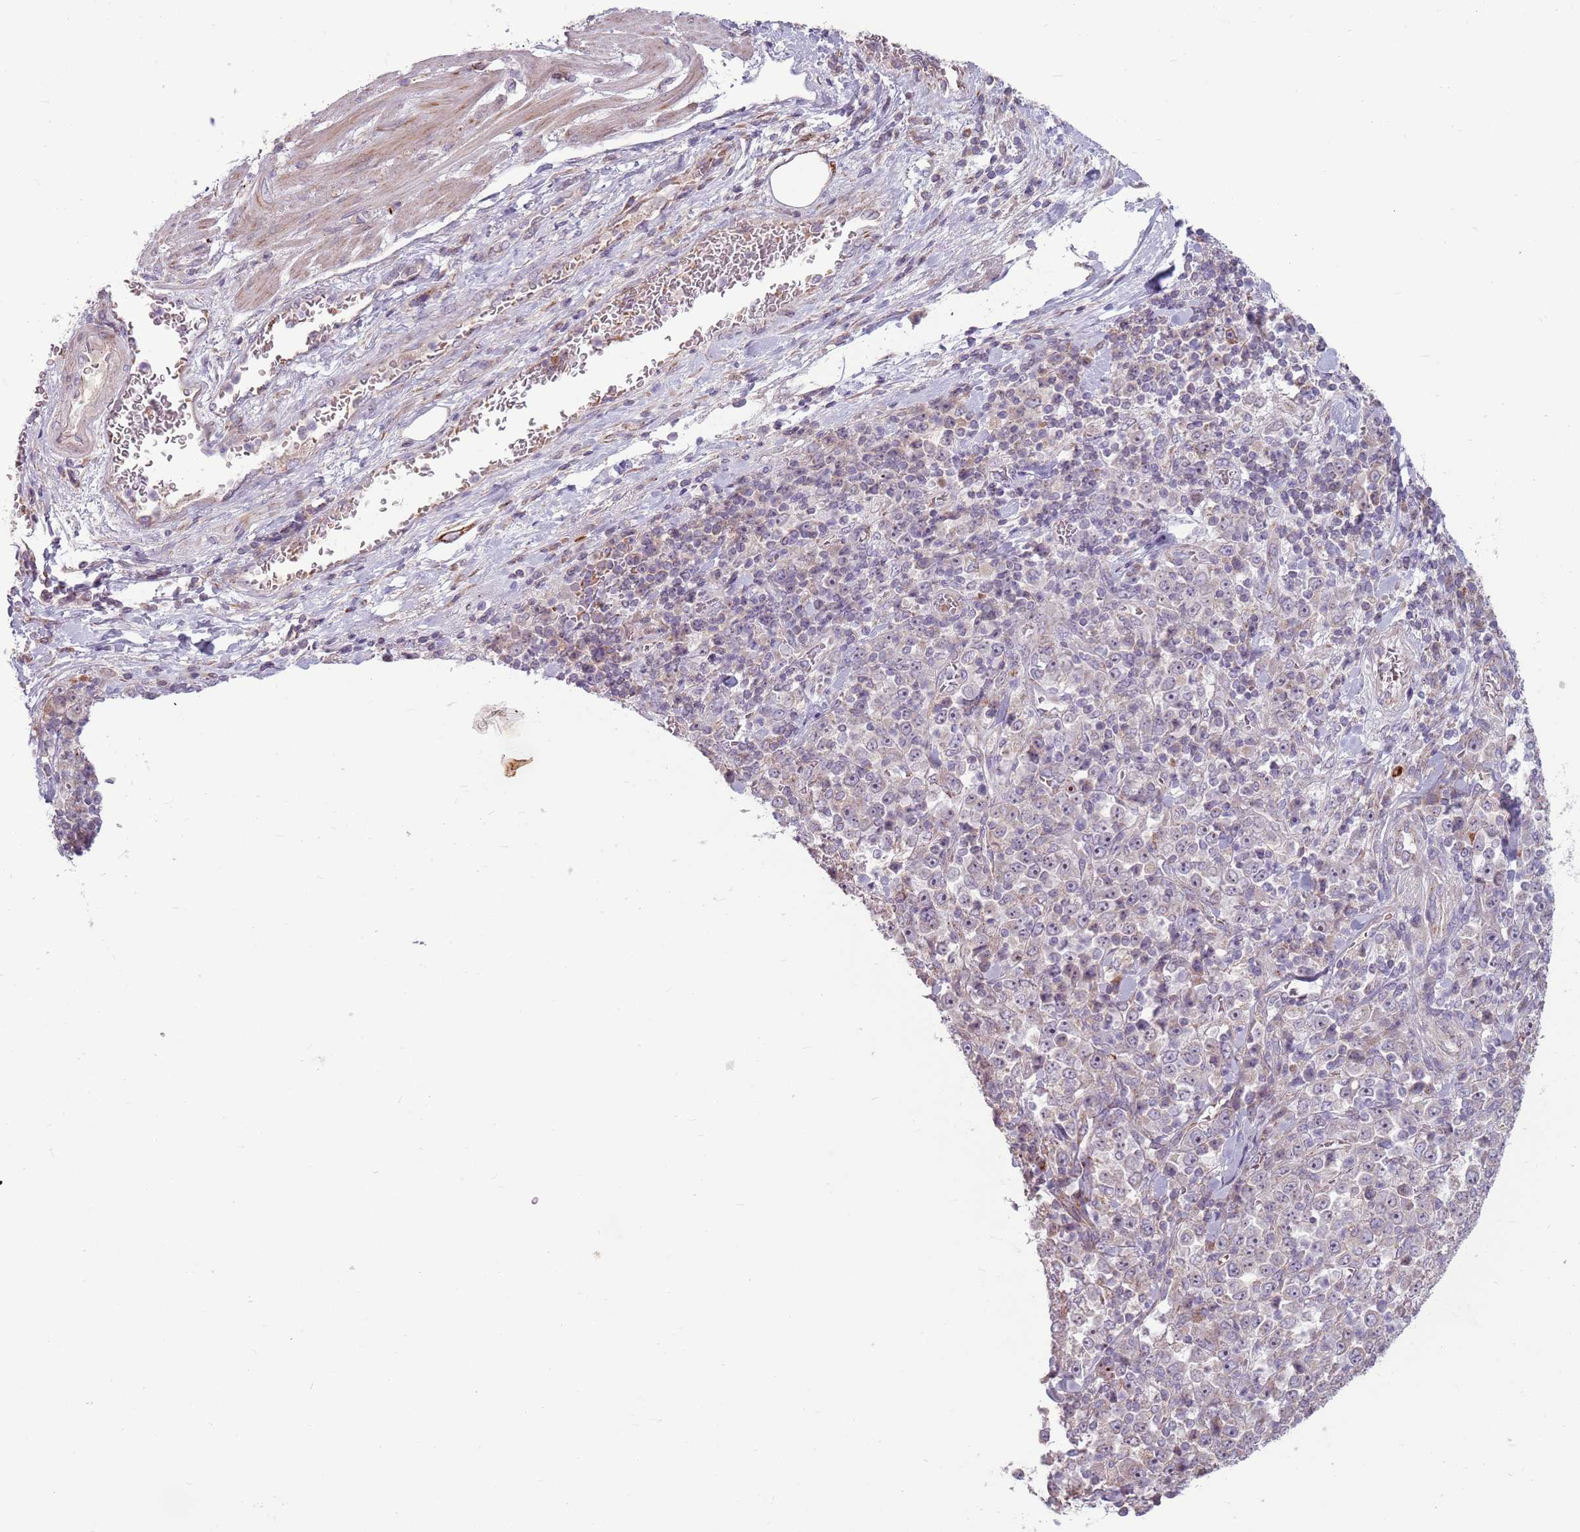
{"staining": {"intensity": "negative", "quantity": "none", "location": "none"}, "tissue": "stomach cancer", "cell_type": "Tumor cells", "image_type": "cancer", "snomed": [{"axis": "morphology", "description": "Normal tissue, NOS"}, {"axis": "morphology", "description": "Adenocarcinoma, NOS"}, {"axis": "topography", "description": "Stomach, upper"}, {"axis": "topography", "description": "Stomach"}], "caption": "The IHC histopathology image has no significant staining in tumor cells of stomach cancer (adenocarcinoma) tissue.", "gene": "ZNF530", "patient": {"sex": "male", "age": 59}}